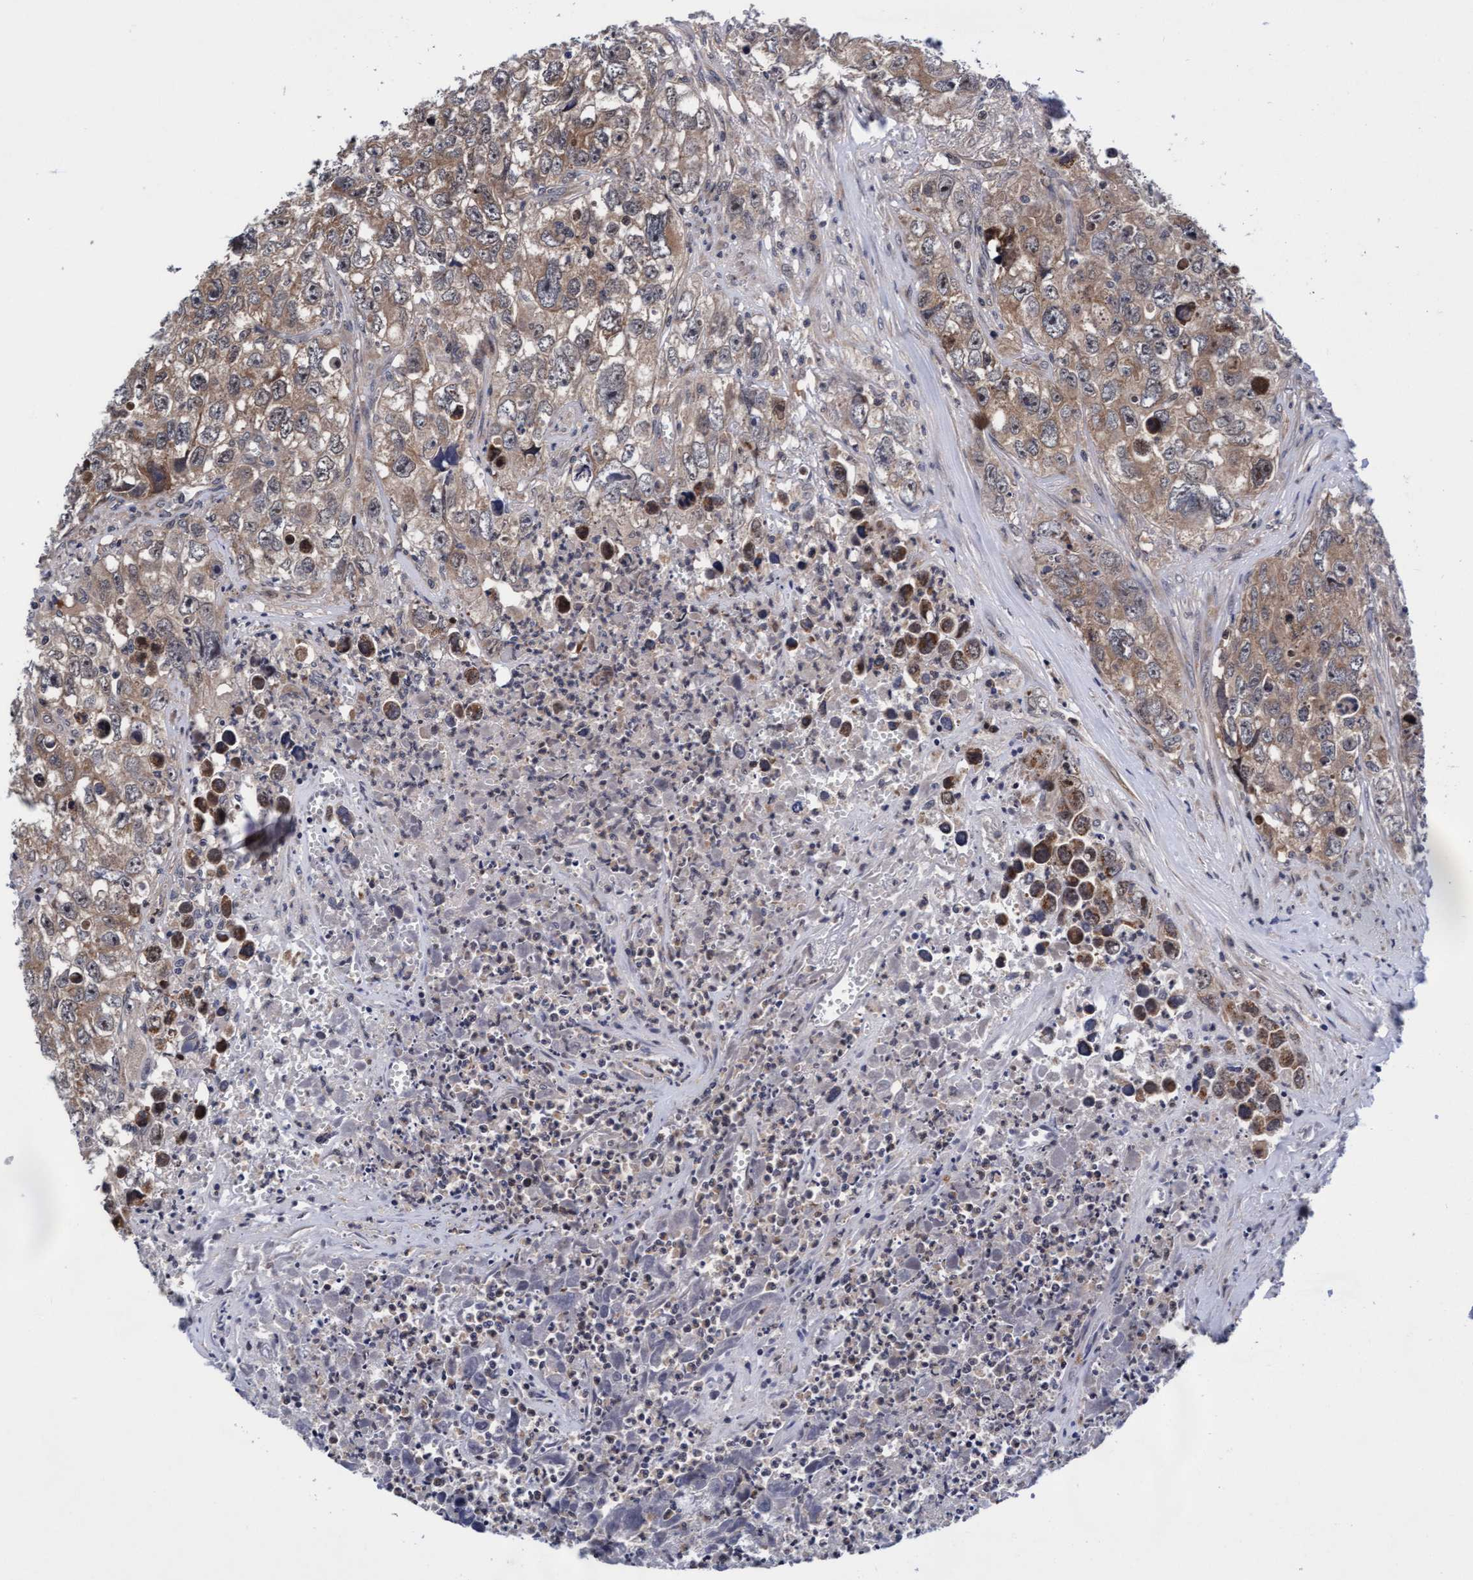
{"staining": {"intensity": "moderate", "quantity": ">75%", "location": "cytoplasmic/membranous"}, "tissue": "testis cancer", "cell_type": "Tumor cells", "image_type": "cancer", "snomed": [{"axis": "morphology", "description": "Seminoma, NOS"}, {"axis": "morphology", "description": "Carcinoma, Embryonal, NOS"}, {"axis": "topography", "description": "Testis"}], "caption": "IHC of testis seminoma reveals medium levels of moderate cytoplasmic/membranous positivity in approximately >75% of tumor cells. Using DAB (brown) and hematoxylin (blue) stains, captured at high magnification using brightfield microscopy.", "gene": "EFCAB13", "patient": {"sex": "male", "age": 43}}